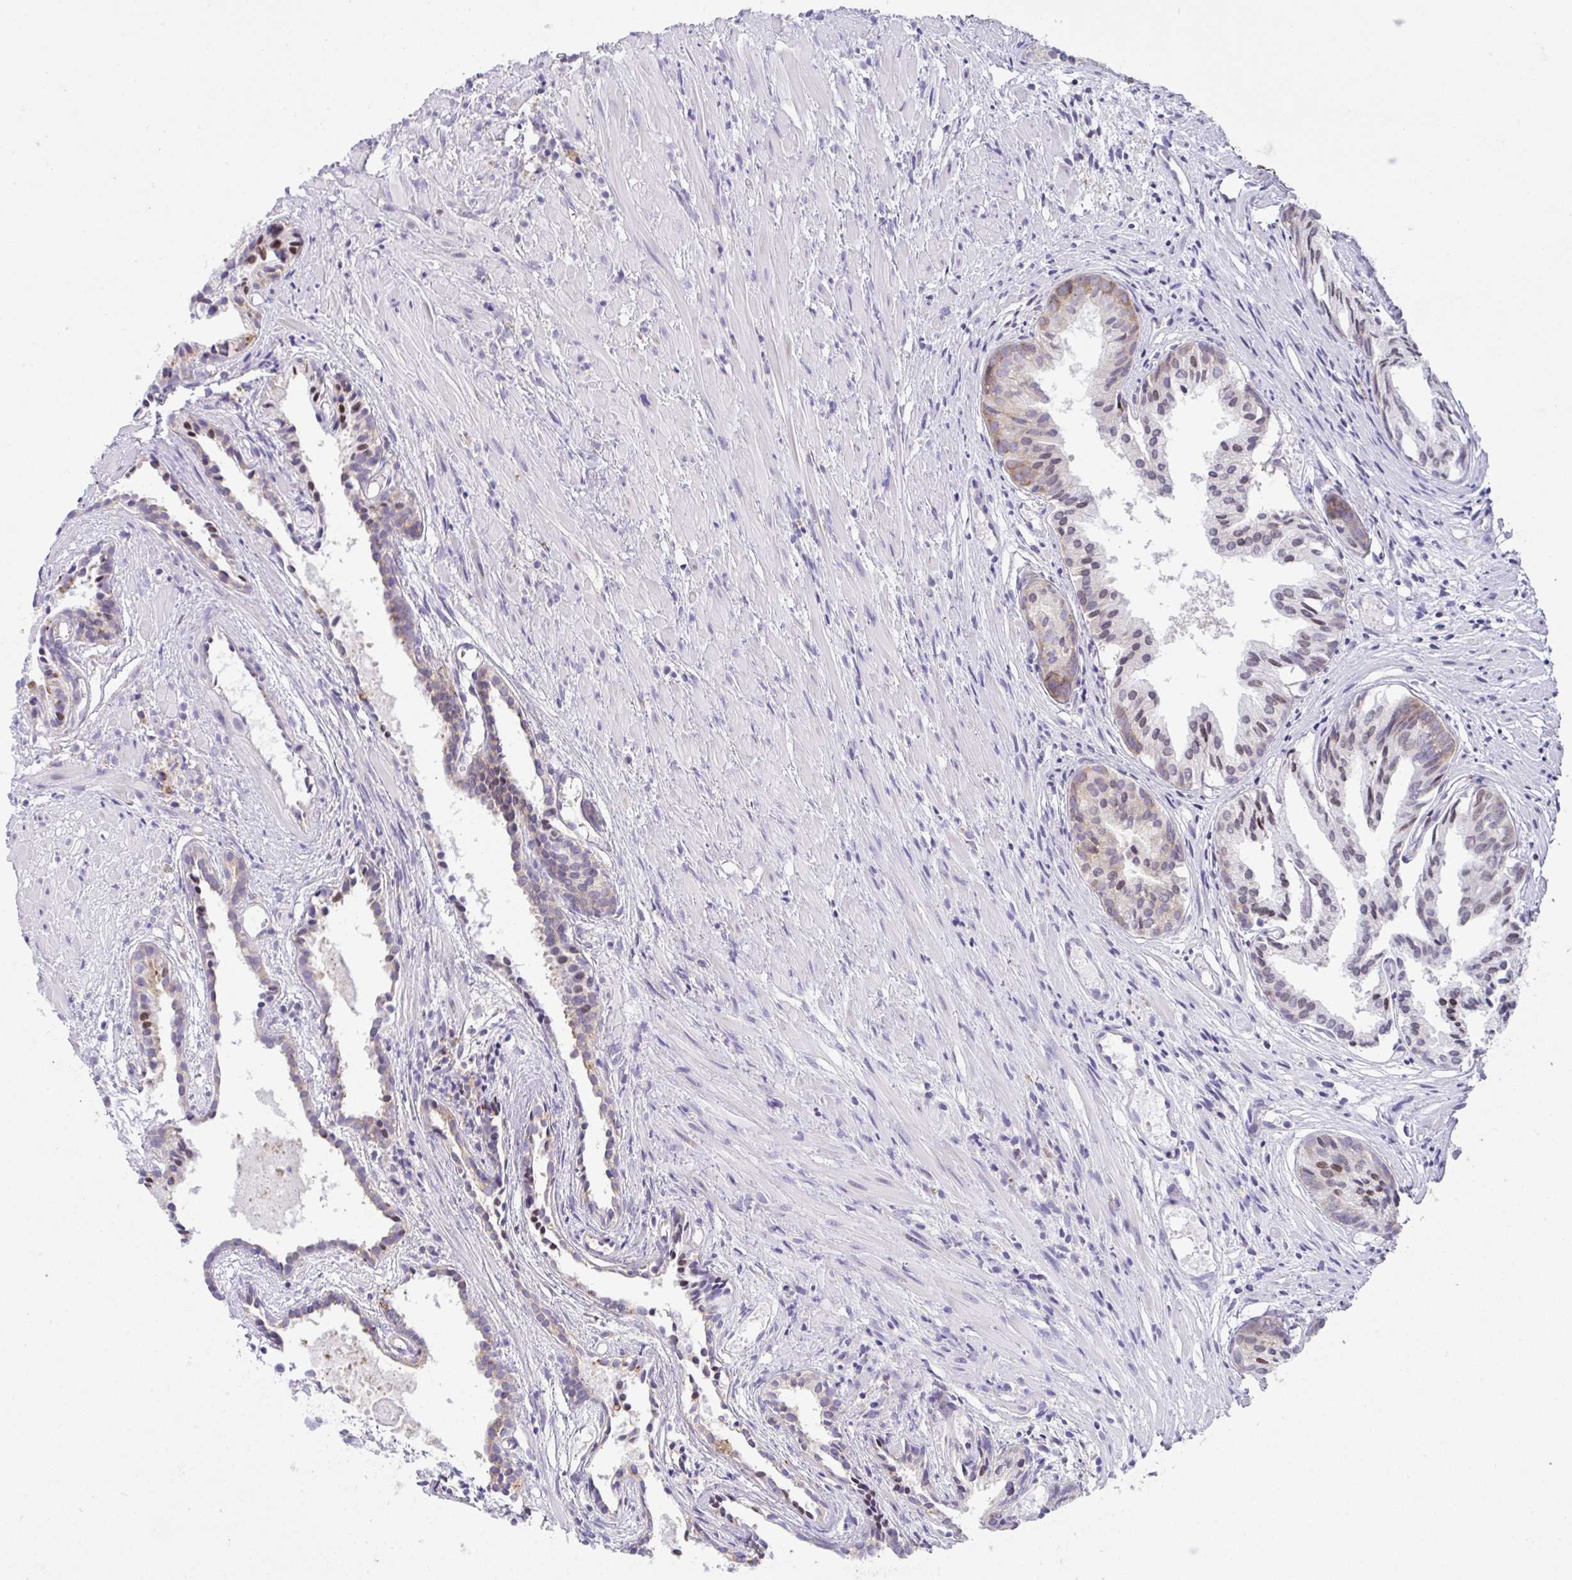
{"staining": {"intensity": "moderate", "quantity": "<25%", "location": "cytoplasmic/membranous"}, "tissue": "prostate cancer", "cell_type": "Tumor cells", "image_type": "cancer", "snomed": [{"axis": "morphology", "description": "Adenocarcinoma, High grade"}, {"axis": "topography", "description": "Prostate"}], "caption": "Protein expression analysis of prostate cancer shows moderate cytoplasmic/membranous positivity in about <25% of tumor cells.", "gene": "FAU", "patient": {"sex": "male", "age": 58}}